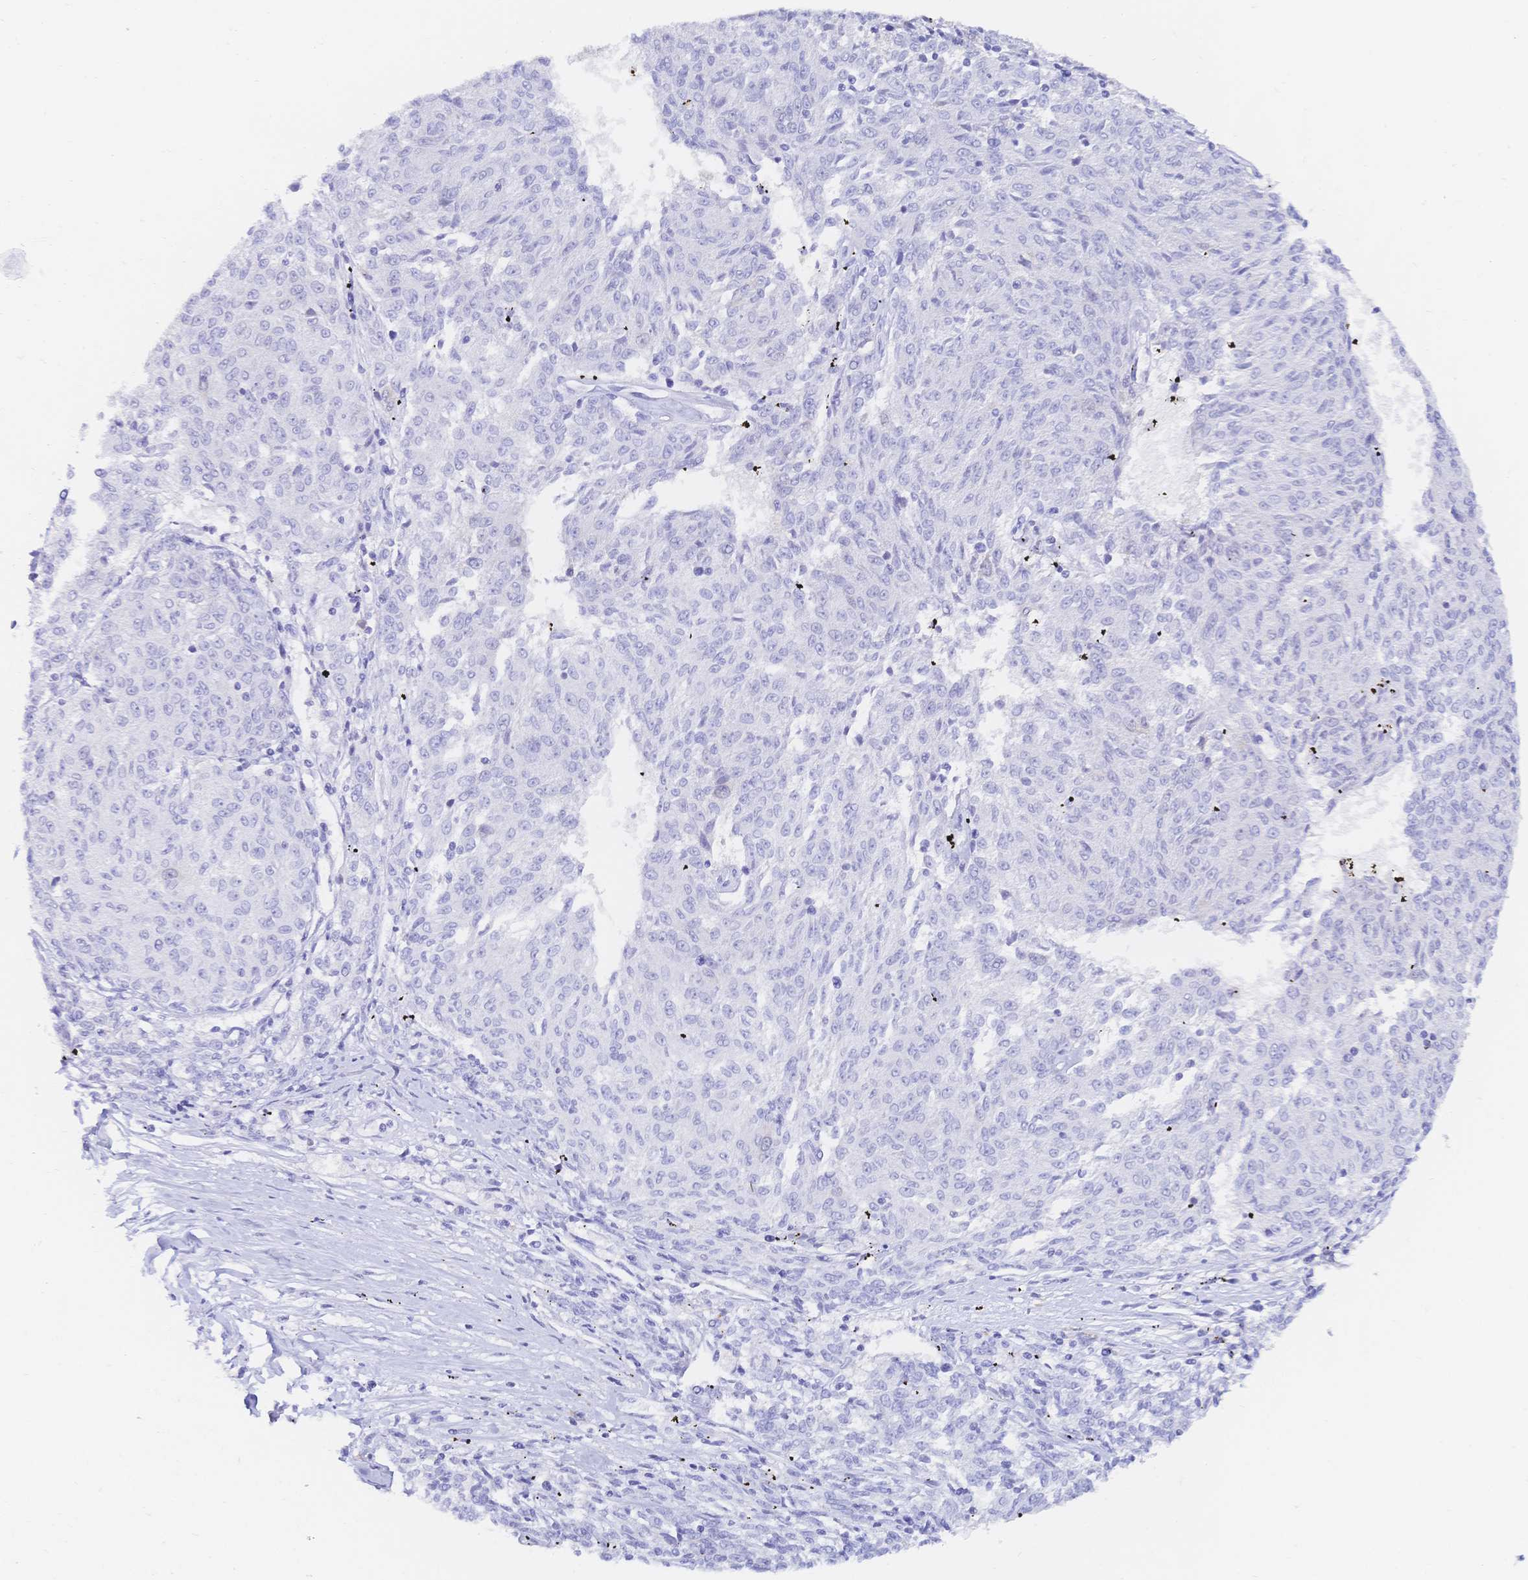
{"staining": {"intensity": "negative", "quantity": "none", "location": "none"}, "tissue": "melanoma", "cell_type": "Tumor cells", "image_type": "cancer", "snomed": [{"axis": "morphology", "description": "Malignant melanoma, NOS"}, {"axis": "topography", "description": "Skin"}], "caption": "DAB (3,3'-diaminobenzidine) immunohistochemical staining of human melanoma demonstrates no significant expression in tumor cells. (DAB immunohistochemistry, high magnification).", "gene": "RRM1", "patient": {"sex": "female", "age": 72}}